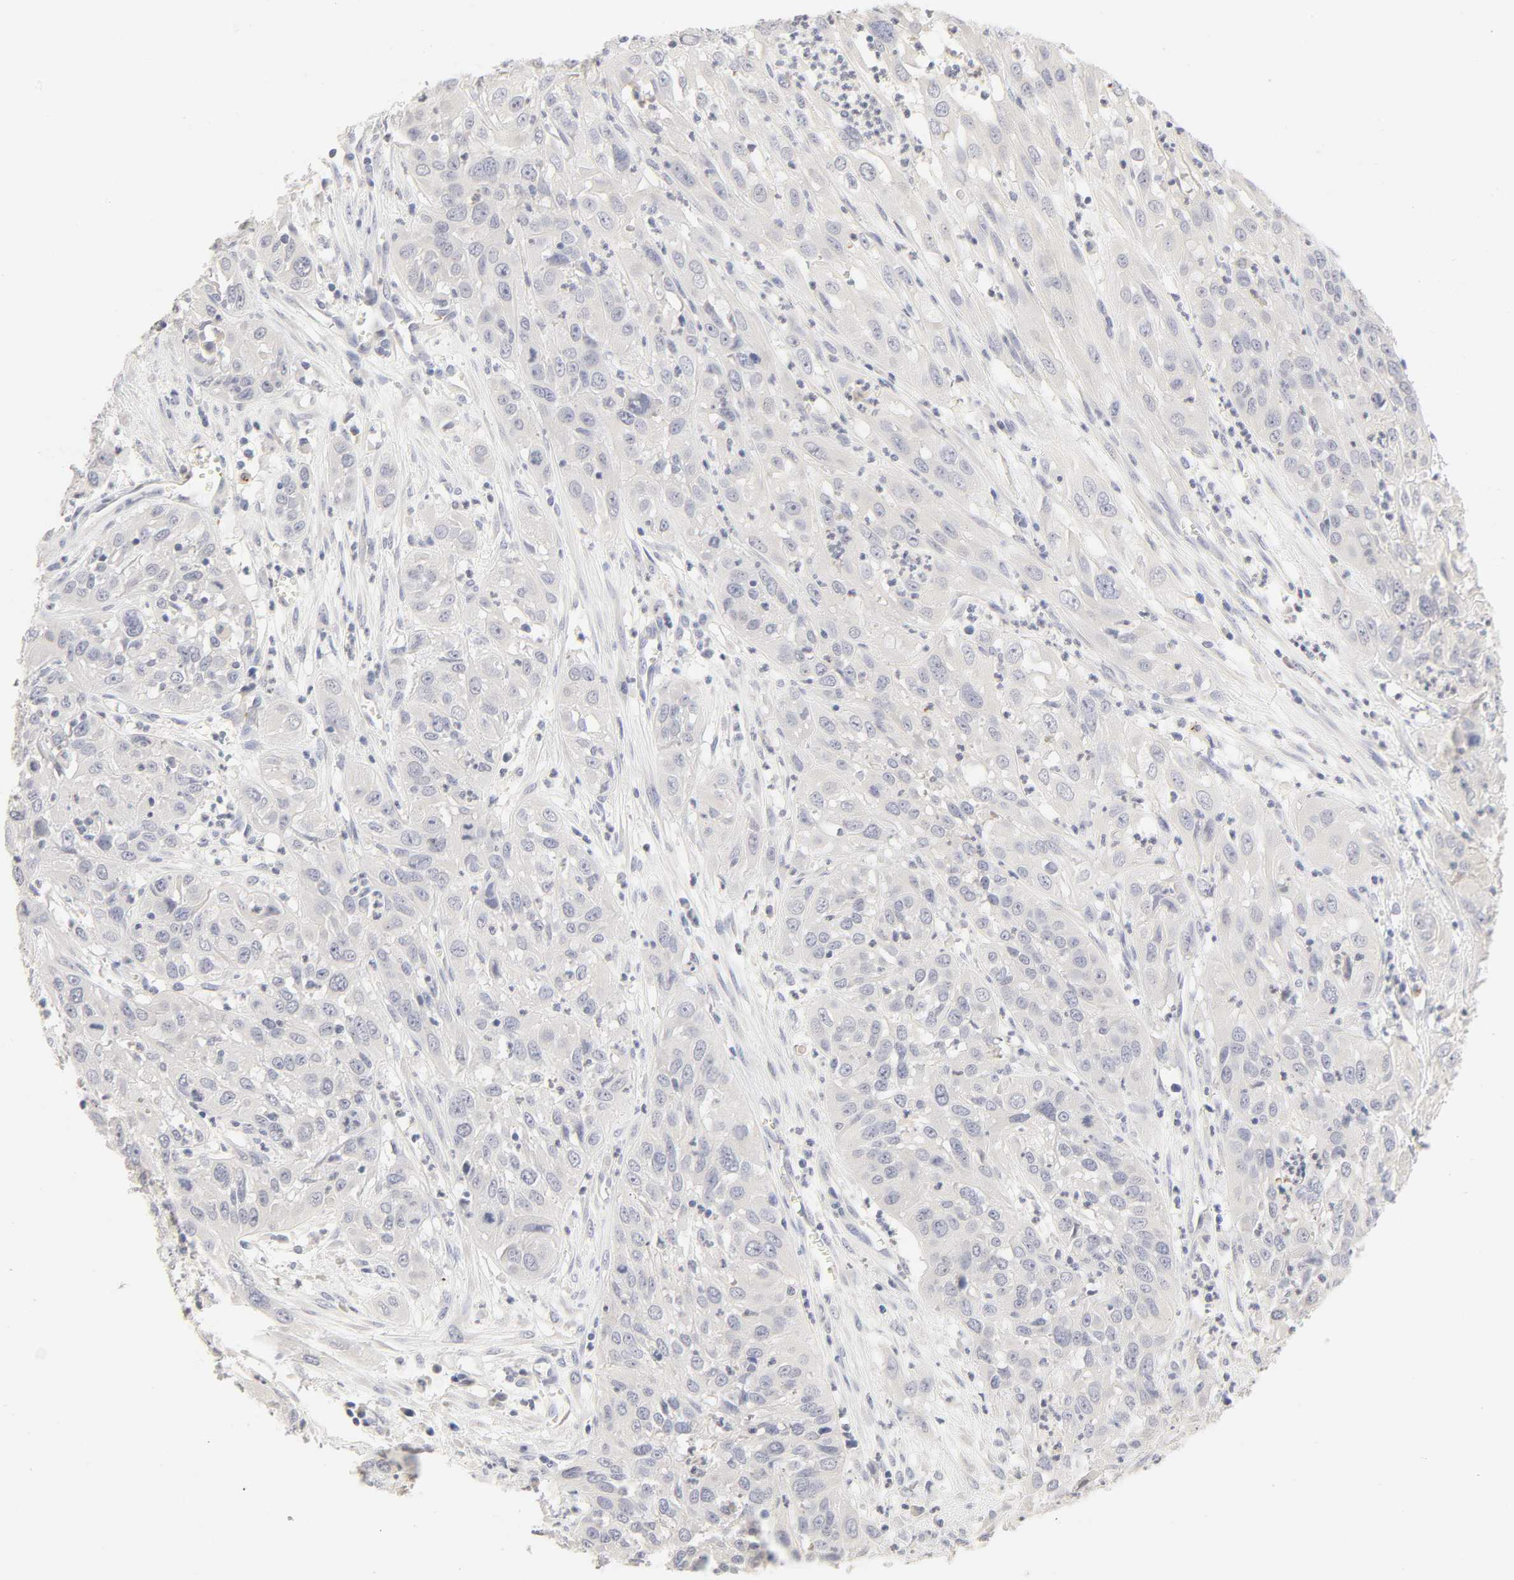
{"staining": {"intensity": "negative", "quantity": "none", "location": "none"}, "tissue": "cervical cancer", "cell_type": "Tumor cells", "image_type": "cancer", "snomed": [{"axis": "morphology", "description": "Squamous cell carcinoma, NOS"}, {"axis": "topography", "description": "Cervix"}], "caption": "DAB (3,3'-diaminobenzidine) immunohistochemical staining of human cervical squamous cell carcinoma shows no significant staining in tumor cells.", "gene": "CYP4B1", "patient": {"sex": "female", "age": 32}}